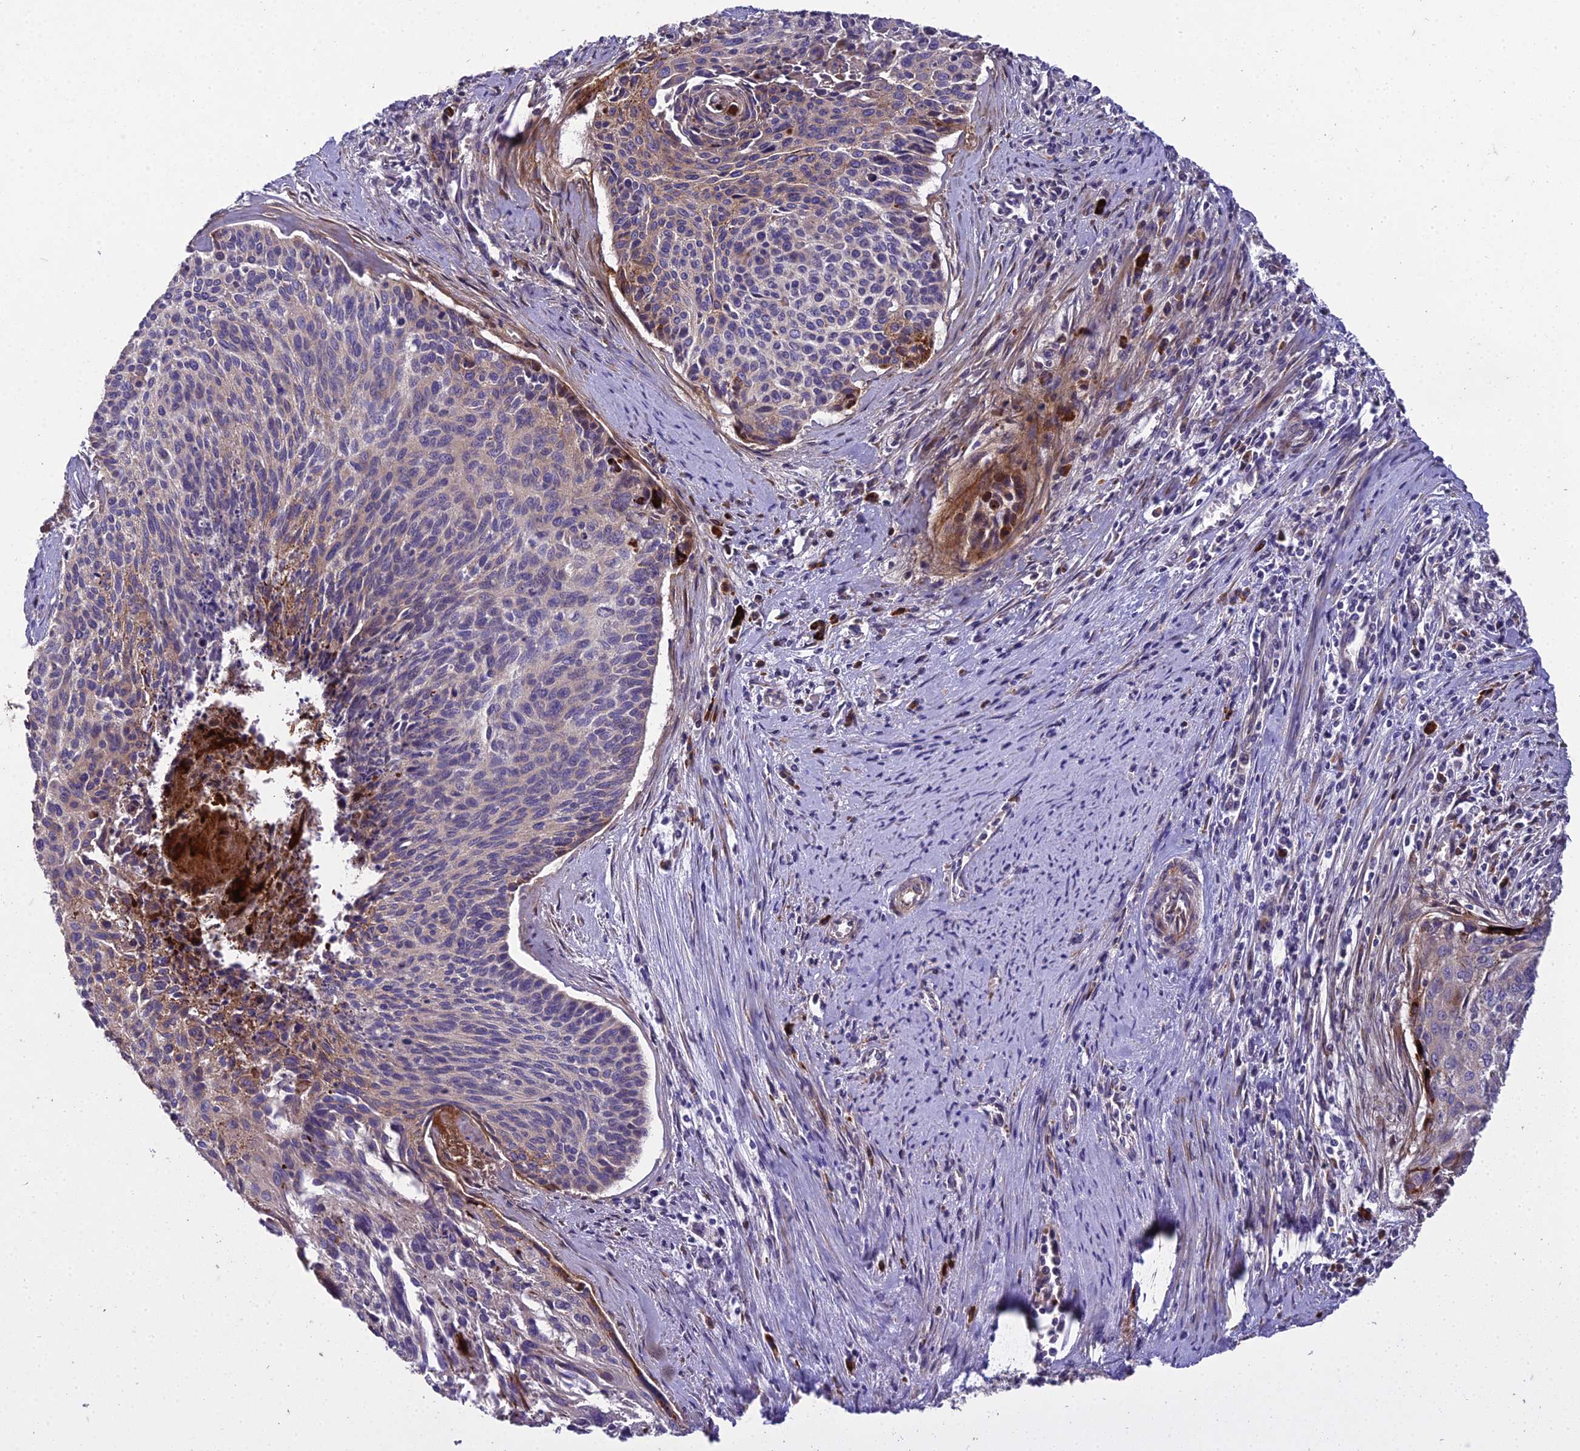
{"staining": {"intensity": "moderate", "quantity": "<25%", "location": "cytoplasmic/membranous"}, "tissue": "cervical cancer", "cell_type": "Tumor cells", "image_type": "cancer", "snomed": [{"axis": "morphology", "description": "Squamous cell carcinoma, NOS"}, {"axis": "topography", "description": "Cervix"}], "caption": "Immunohistochemistry of cervical cancer exhibits low levels of moderate cytoplasmic/membranous staining in approximately <25% of tumor cells.", "gene": "ADIPOR2", "patient": {"sex": "female", "age": 55}}